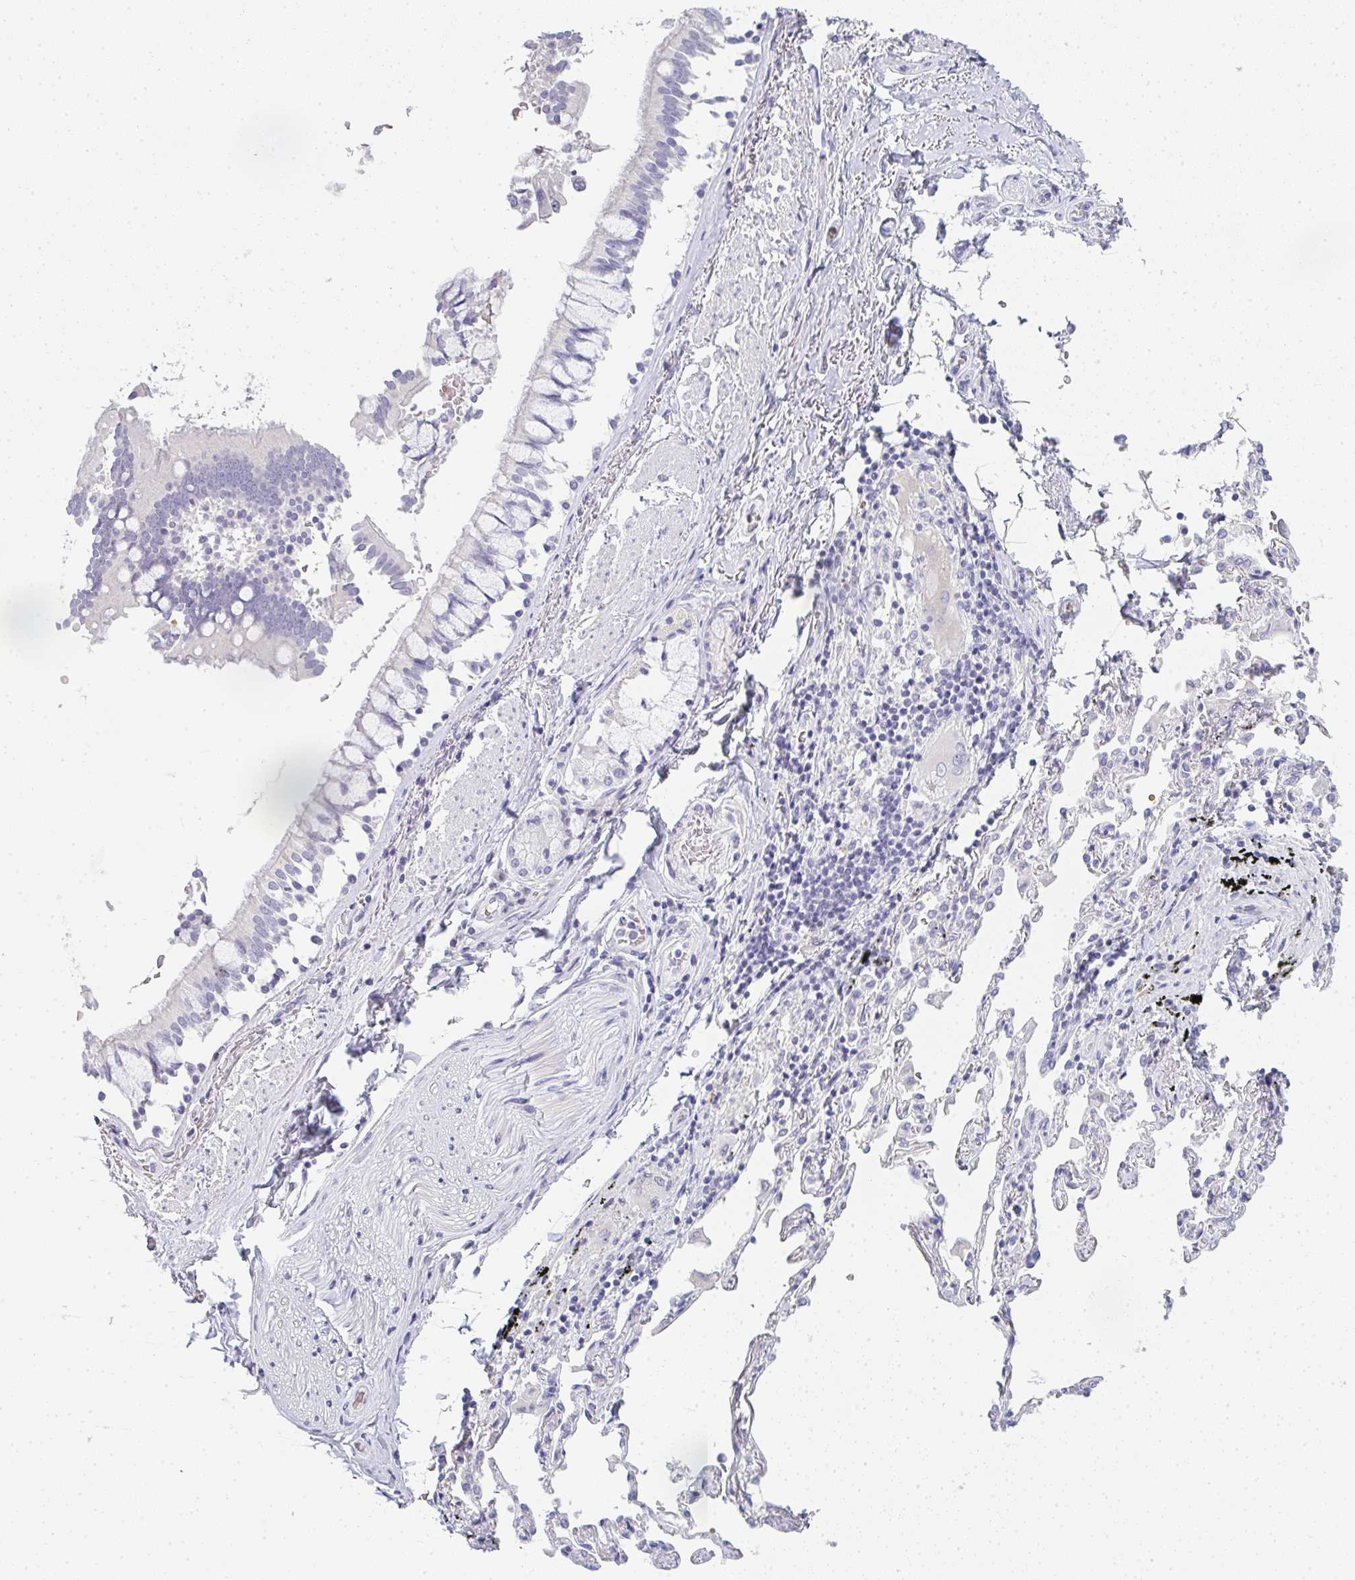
{"staining": {"intensity": "negative", "quantity": "none", "location": "none"}, "tissue": "bronchus", "cell_type": "Respiratory epithelial cells", "image_type": "normal", "snomed": [{"axis": "morphology", "description": "Normal tissue, NOS"}, {"axis": "topography", "description": "Bronchus"}], "caption": "Immunohistochemistry (IHC) histopathology image of benign bronchus: human bronchus stained with DAB (3,3'-diaminobenzidine) exhibits no significant protein expression in respiratory epithelial cells.", "gene": "NEU2", "patient": {"sex": "male", "age": 70}}